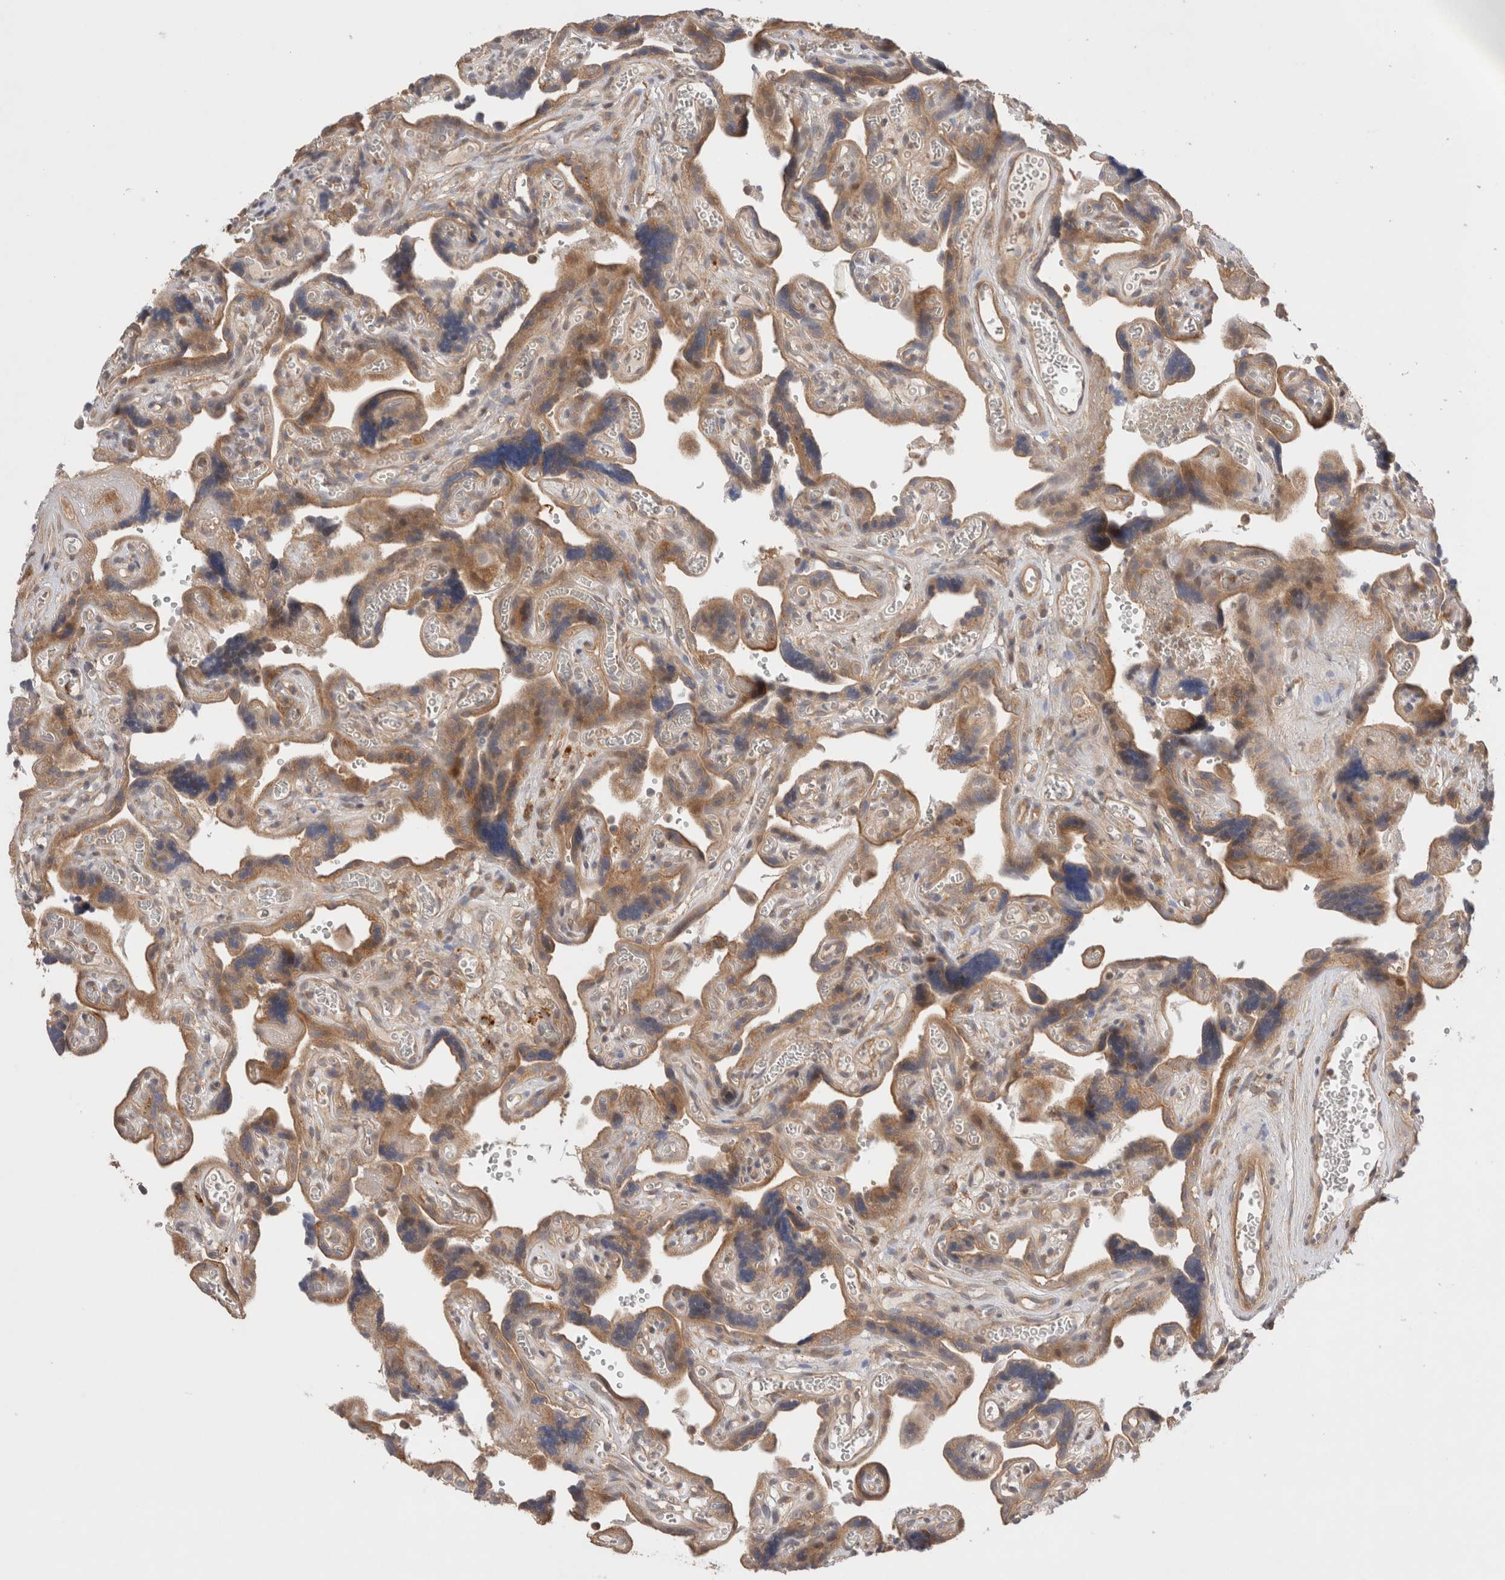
{"staining": {"intensity": "moderate", "quantity": ">75%", "location": "cytoplasmic/membranous"}, "tissue": "placenta", "cell_type": "Trophoblastic cells", "image_type": "normal", "snomed": [{"axis": "morphology", "description": "Normal tissue, NOS"}, {"axis": "topography", "description": "Placenta"}], "caption": "Brown immunohistochemical staining in normal placenta exhibits moderate cytoplasmic/membranous expression in approximately >75% of trophoblastic cells.", "gene": "VPS28", "patient": {"sex": "female", "age": 30}}